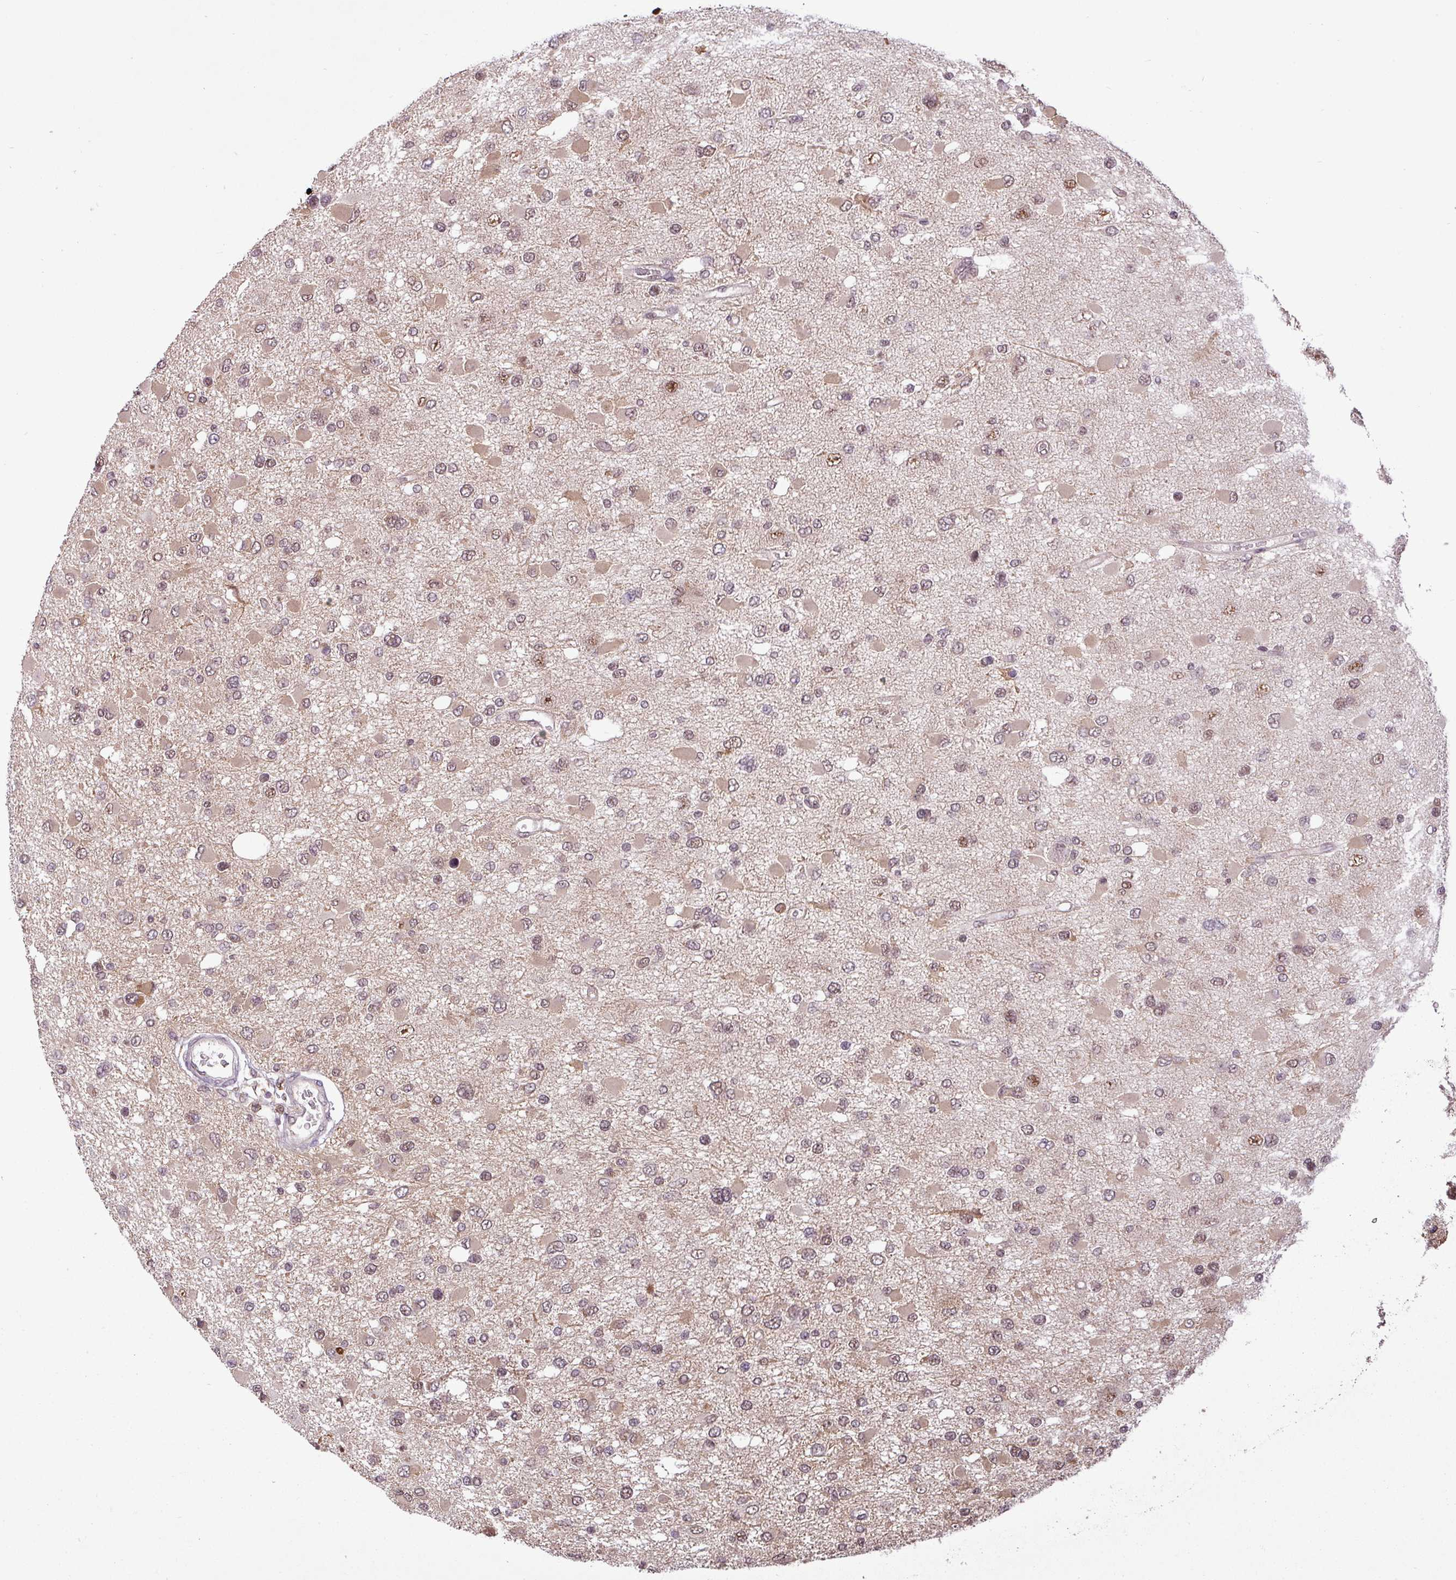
{"staining": {"intensity": "weak", "quantity": ">75%", "location": "cytoplasmic/membranous"}, "tissue": "glioma", "cell_type": "Tumor cells", "image_type": "cancer", "snomed": [{"axis": "morphology", "description": "Glioma, malignant, High grade"}, {"axis": "topography", "description": "Brain"}], "caption": "A high-resolution histopathology image shows immunohistochemistry staining of malignant glioma (high-grade), which shows weak cytoplasmic/membranous positivity in about >75% of tumor cells.", "gene": "MFHAS1", "patient": {"sex": "male", "age": 53}}